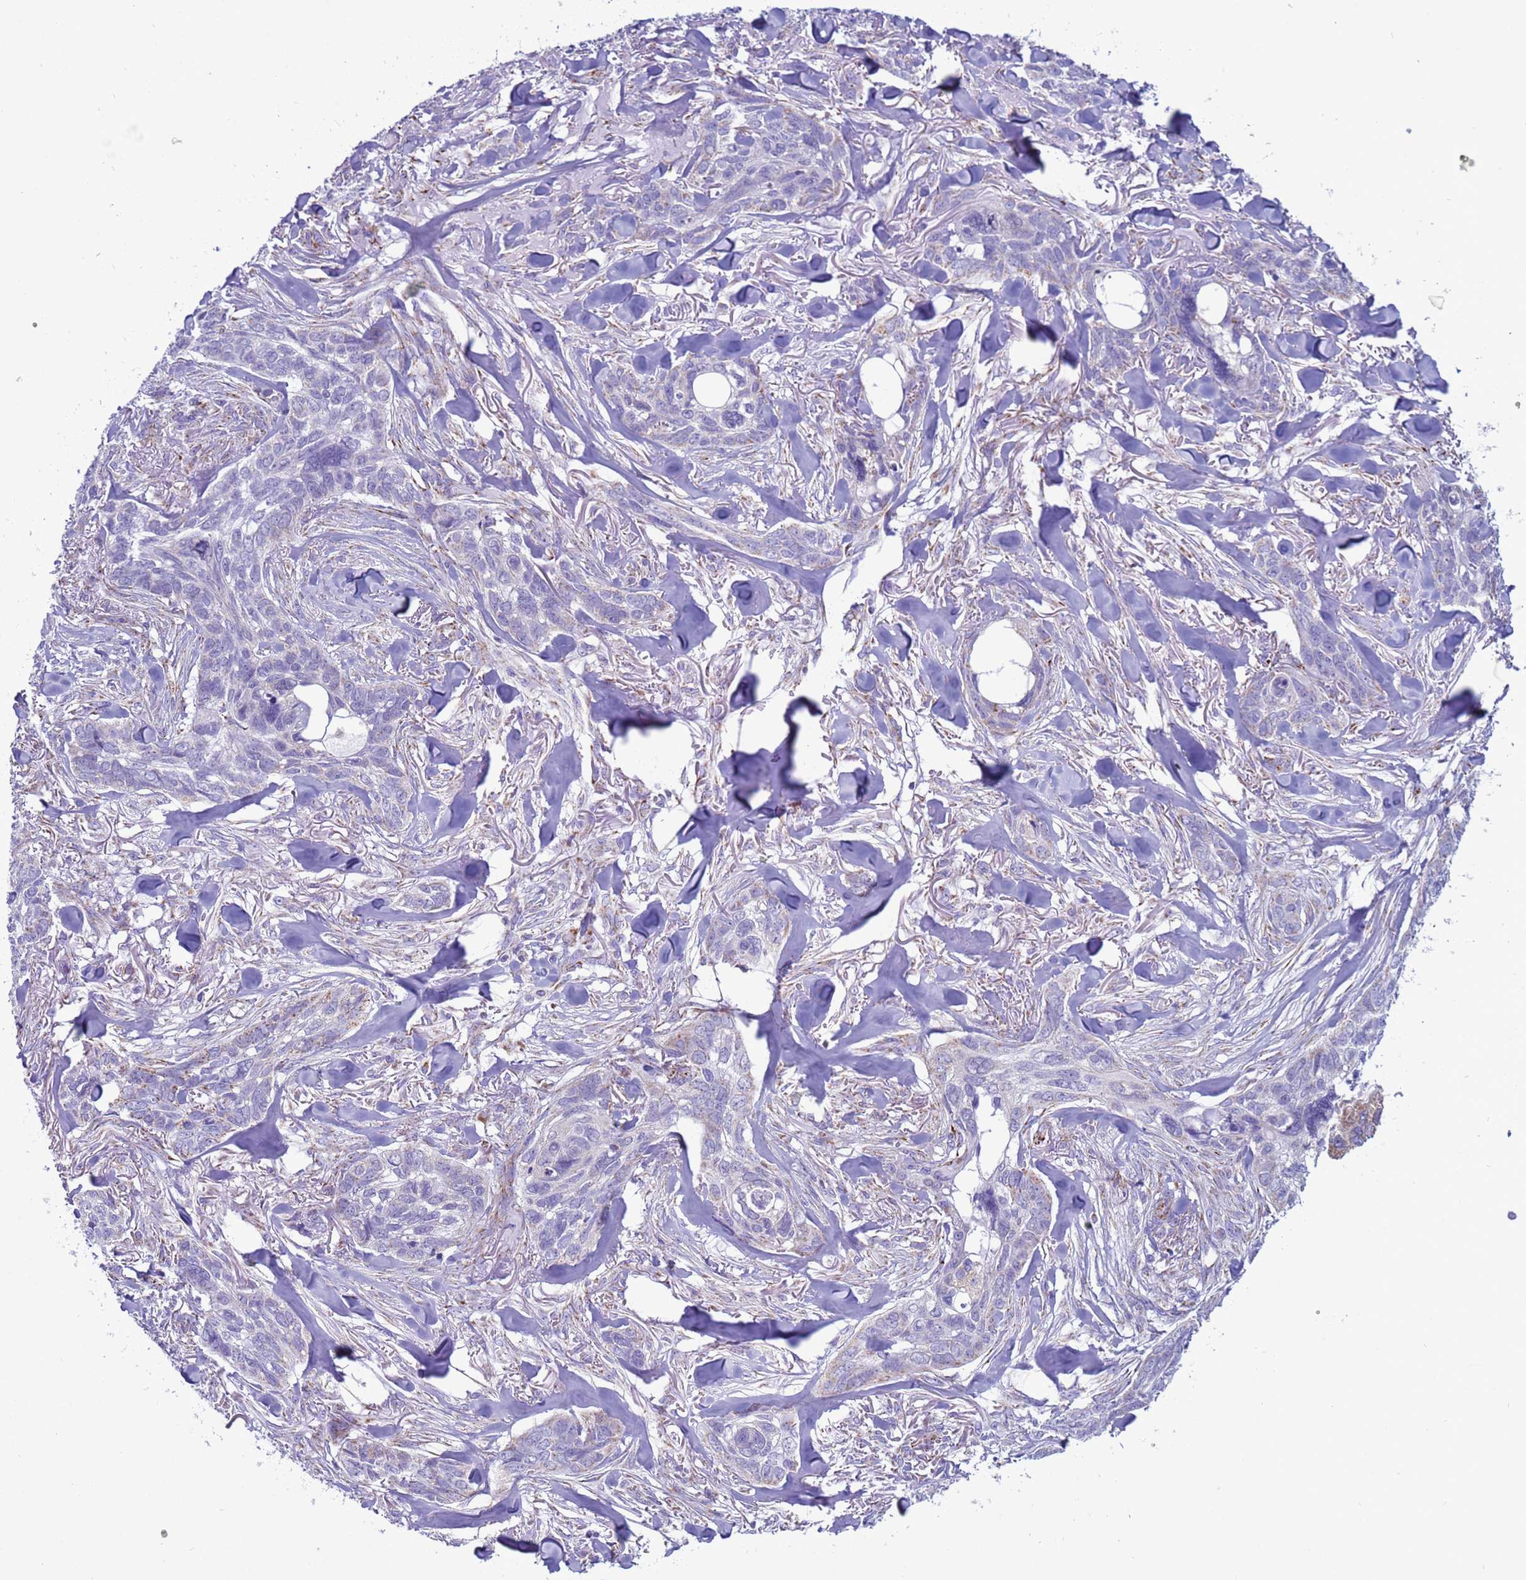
{"staining": {"intensity": "negative", "quantity": "none", "location": "none"}, "tissue": "skin cancer", "cell_type": "Tumor cells", "image_type": "cancer", "snomed": [{"axis": "morphology", "description": "Basal cell carcinoma"}, {"axis": "topography", "description": "Skin"}], "caption": "A micrograph of skin cancer stained for a protein displays no brown staining in tumor cells.", "gene": "NCALD", "patient": {"sex": "male", "age": 86}}